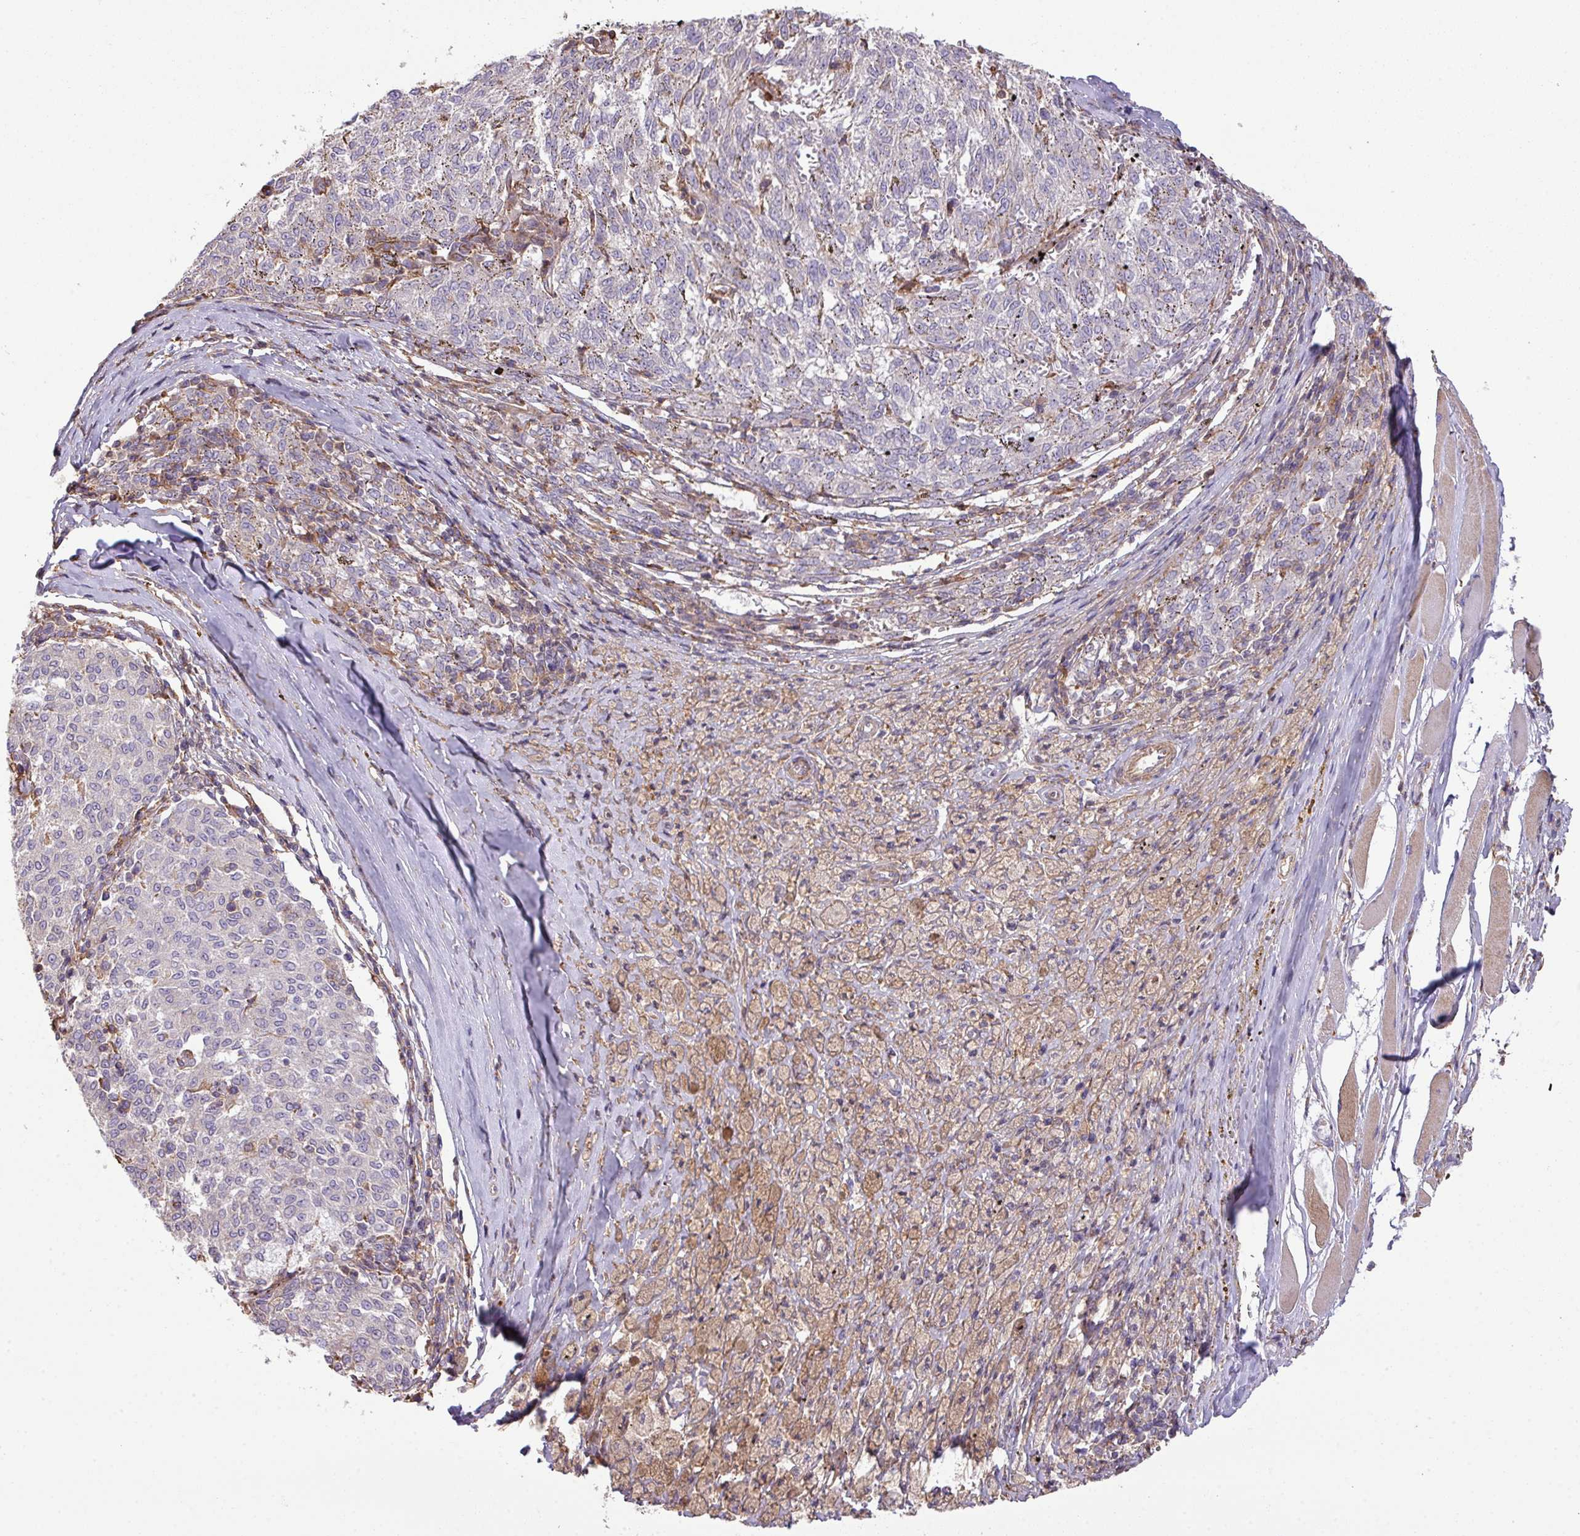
{"staining": {"intensity": "negative", "quantity": "none", "location": "none"}, "tissue": "melanoma", "cell_type": "Tumor cells", "image_type": "cancer", "snomed": [{"axis": "morphology", "description": "Malignant melanoma, NOS"}, {"axis": "topography", "description": "Skin"}], "caption": "Tumor cells show no significant protein expression in malignant melanoma.", "gene": "LRRC41", "patient": {"sex": "female", "age": 72}}